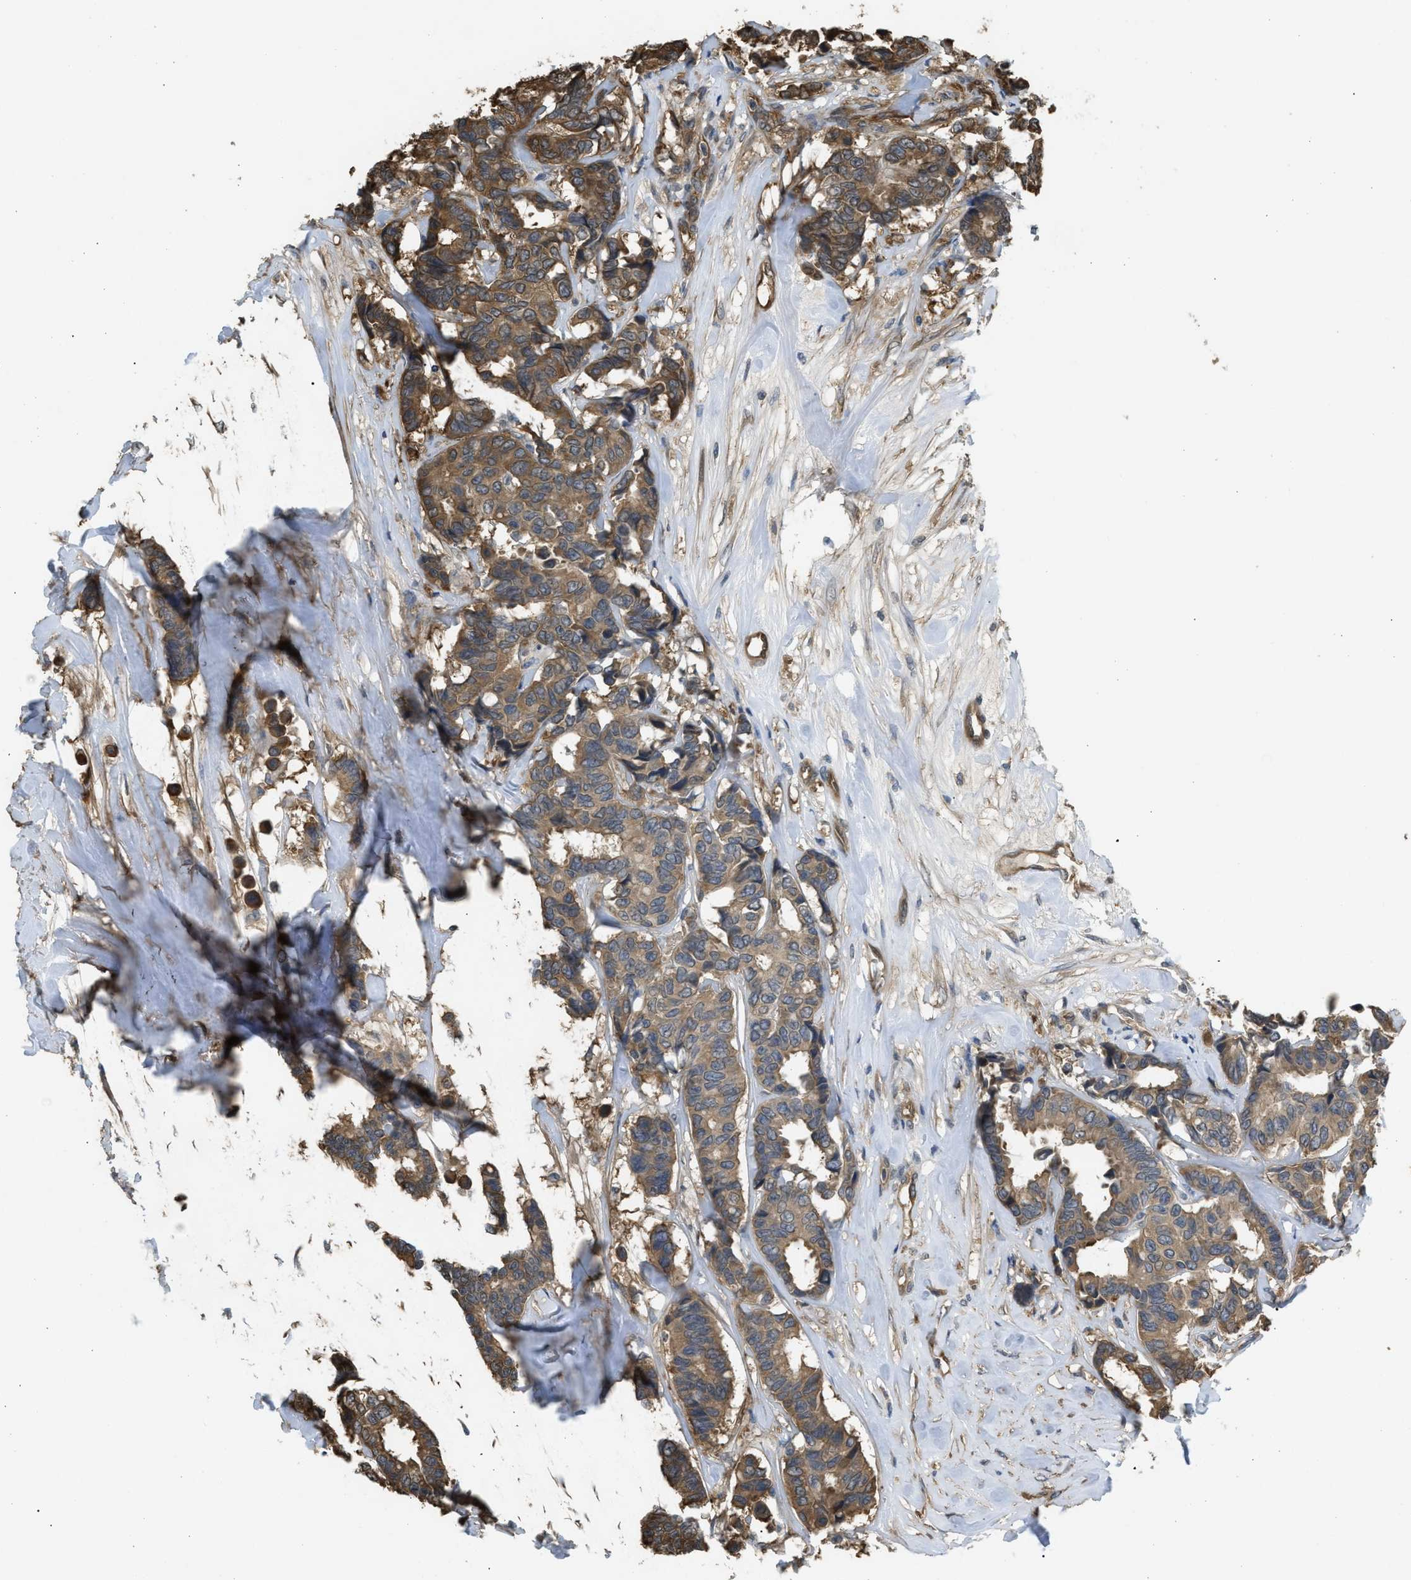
{"staining": {"intensity": "moderate", "quantity": ">75%", "location": "cytoplasmic/membranous"}, "tissue": "breast cancer", "cell_type": "Tumor cells", "image_type": "cancer", "snomed": [{"axis": "morphology", "description": "Duct carcinoma"}, {"axis": "topography", "description": "Breast"}], "caption": "Moderate cytoplasmic/membranous protein expression is present in about >75% of tumor cells in breast cancer (invasive ductal carcinoma).", "gene": "BAG3", "patient": {"sex": "female", "age": 87}}